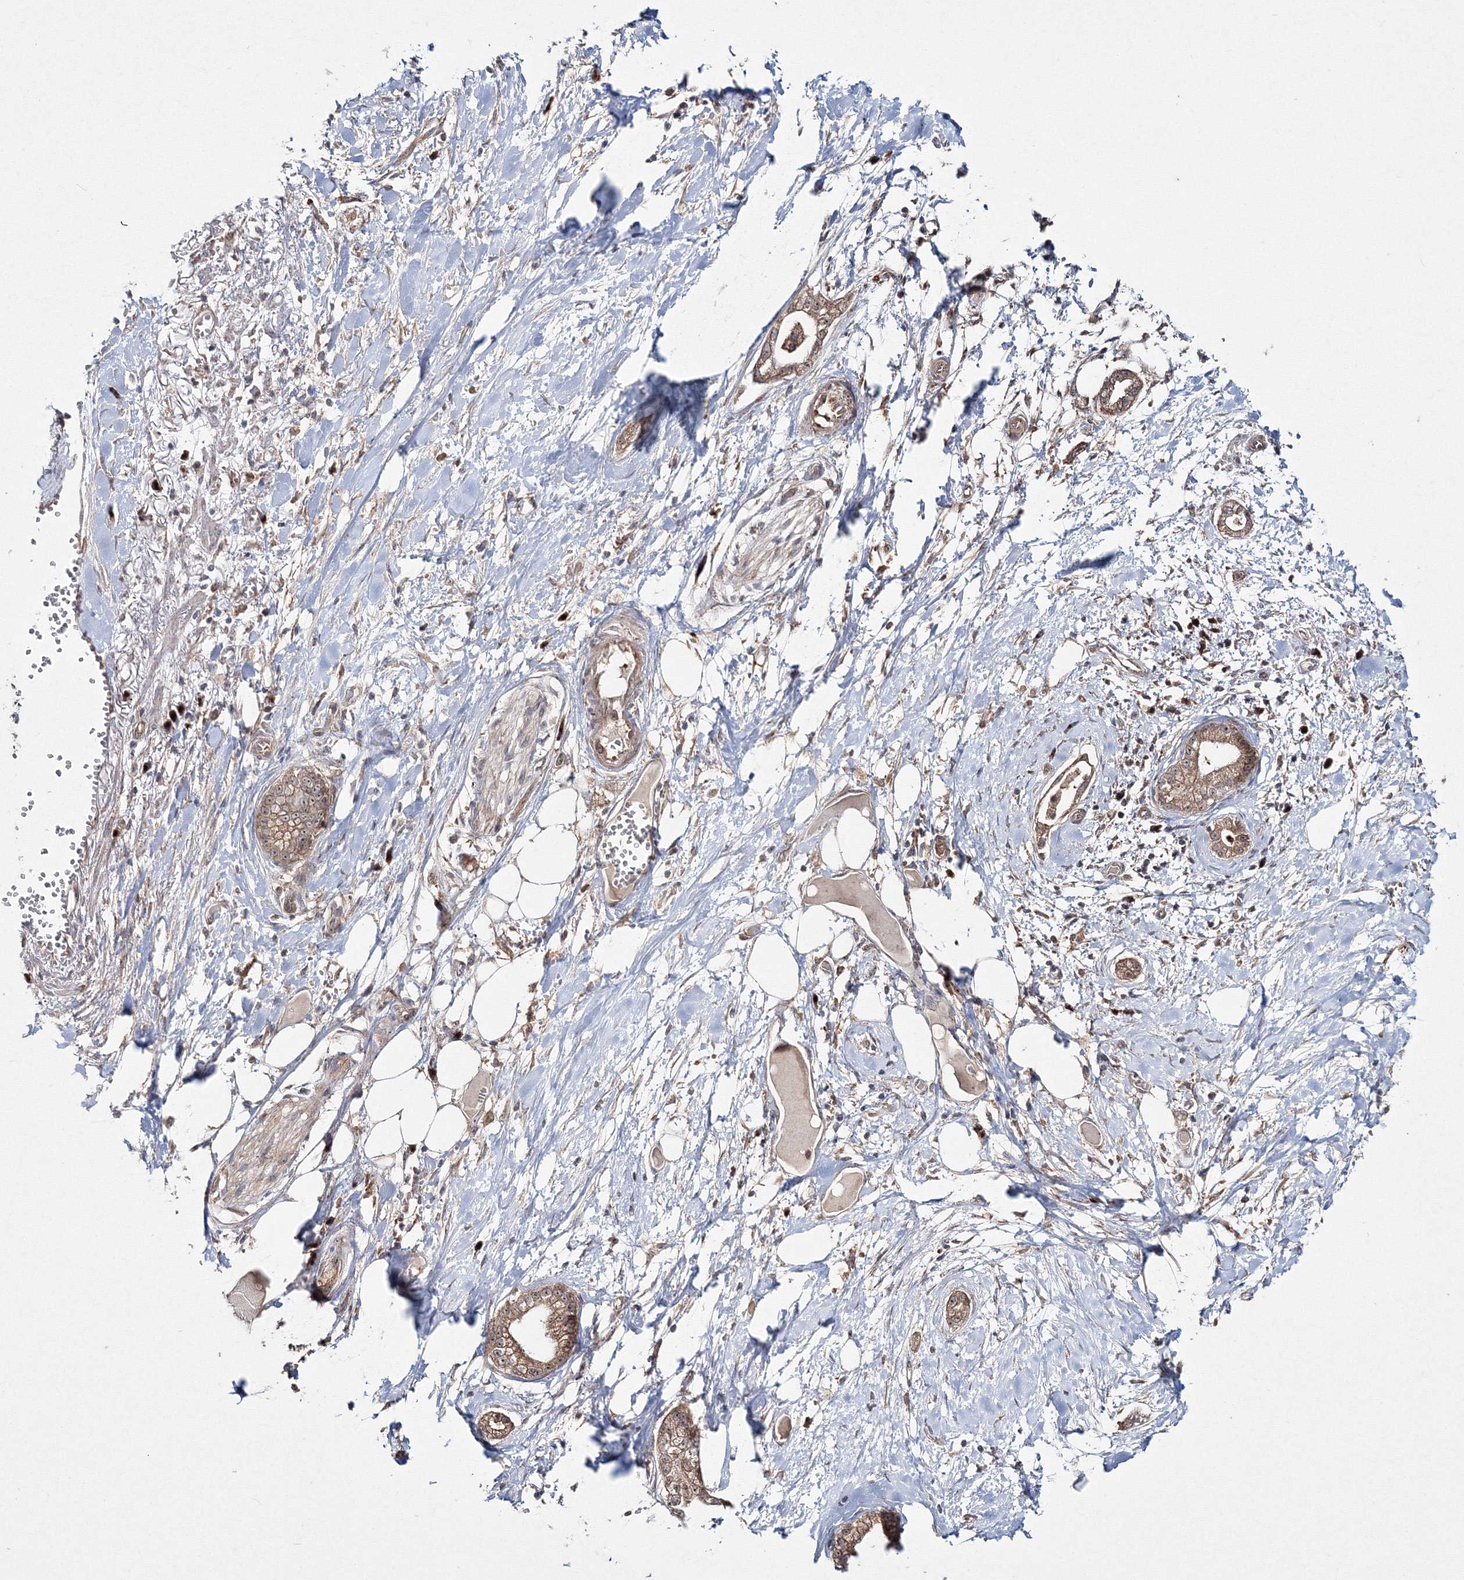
{"staining": {"intensity": "moderate", "quantity": ">75%", "location": "cytoplasmic/membranous,nuclear"}, "tissue": "pancreatic cancer", "cell_type": "Tumor cells", "image_type": "cancer", "snomed": [{"axis": "morphology", "description": "Adenocarcinoma, NOS"}, {"axis": "topography", "description": "Pancreas"}], "caption": "This image demonstrates immunohistochemistry staining of pancreatic adenocarcinoma, with medium moderate cytoplasmic/membranous and nuclear positivity in approximately >75% of tumor cells.", "gene": "PEX13", "patient": {"sex": "male", "age": 68}}